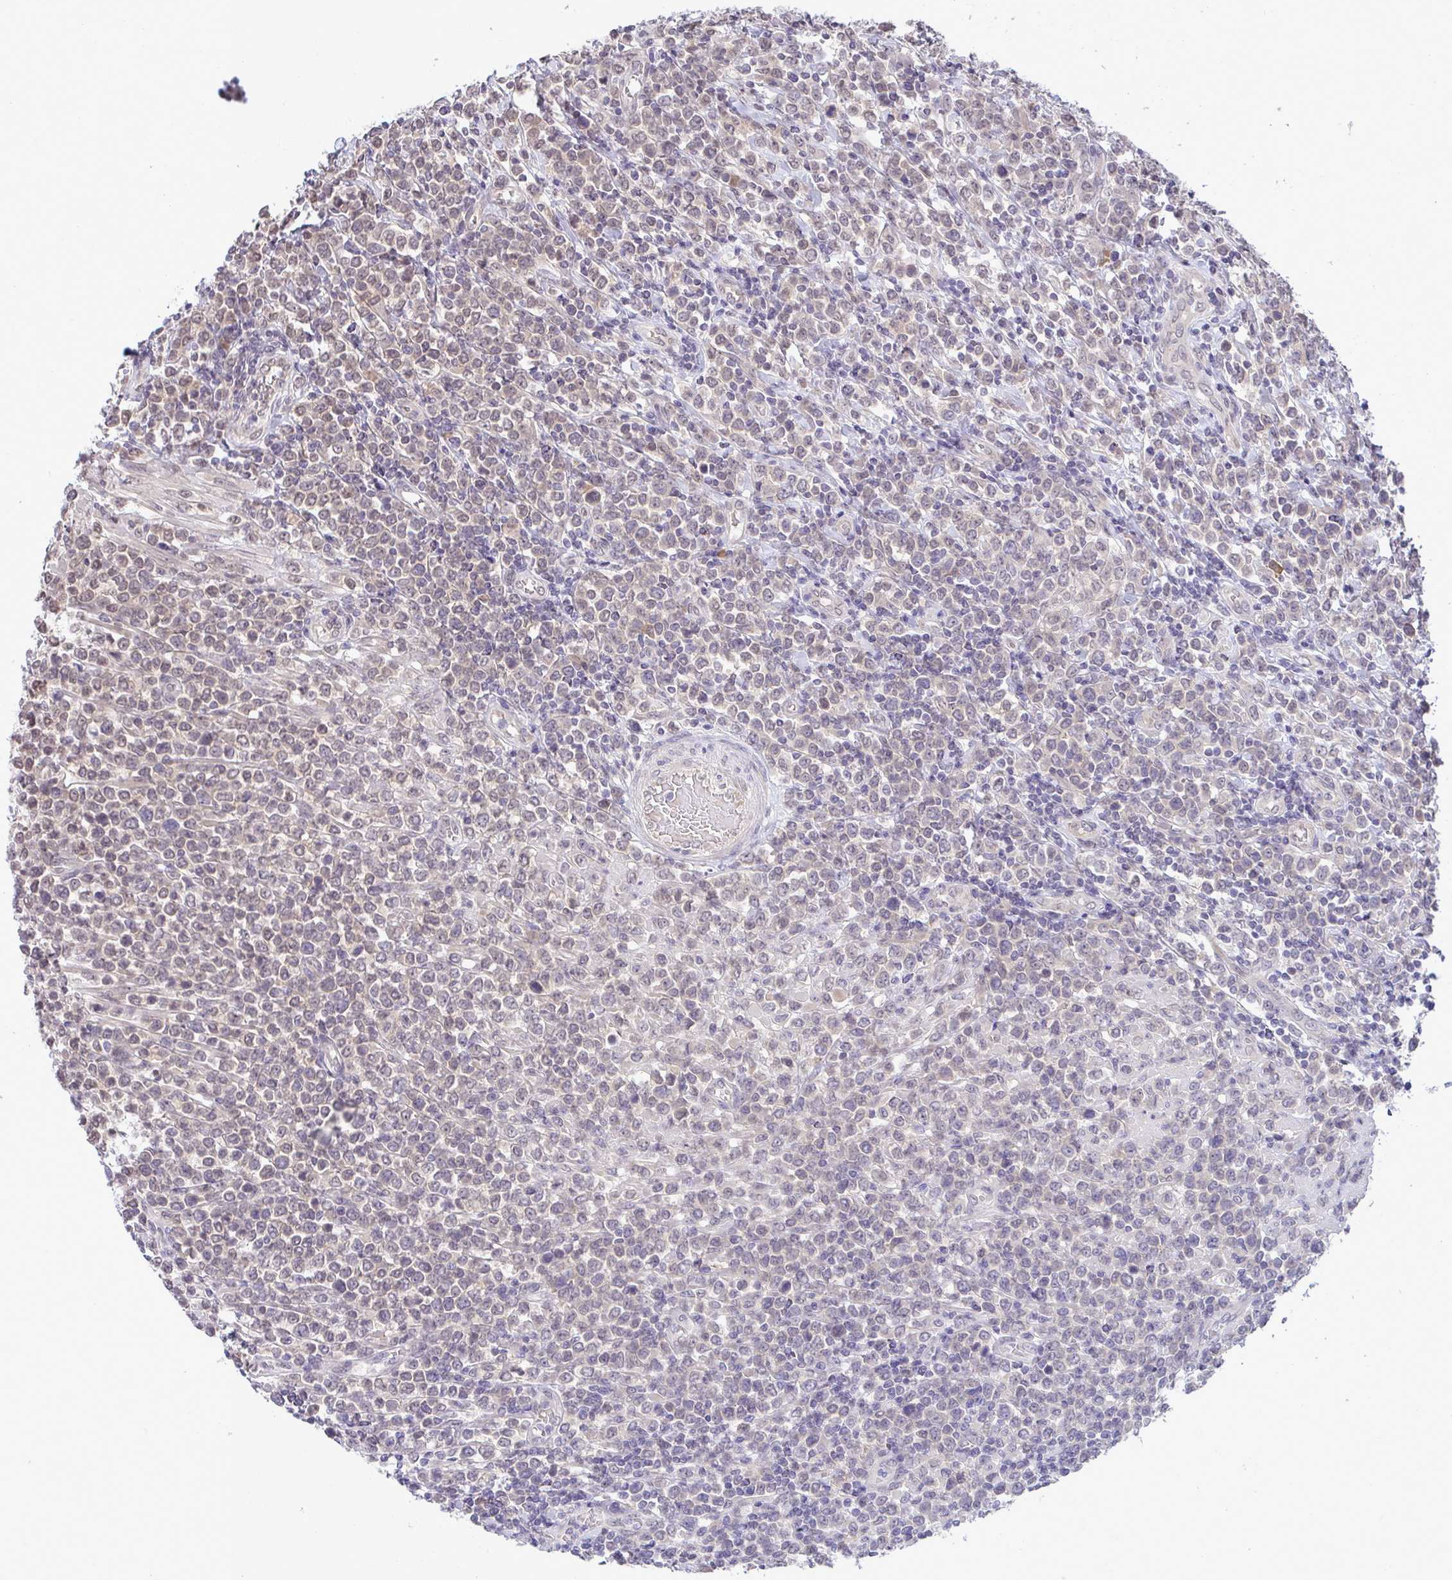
{"staining": {"intensity": "weak", "quantity": "25%-75%", "location": "cytoplasmic/membranous"}, "tissue": "lymphoma", "cell_type": "Tumor cells", "image_type": "cancer", "snomed": [{"axis": "morphology", "description": "Malignant lymphoma, non-Hodgkin's type, High grade"}, {"axis": "topography", "description": "Soft tissue"}], "caption": "Weak cytoplasmic/membranous positivity for a protein is identified in approximately 25%-75% of tumor cells of lymphoma using IHC.", "gene": "C9orf64", "patient": {"sex": "female", "age": 56}}